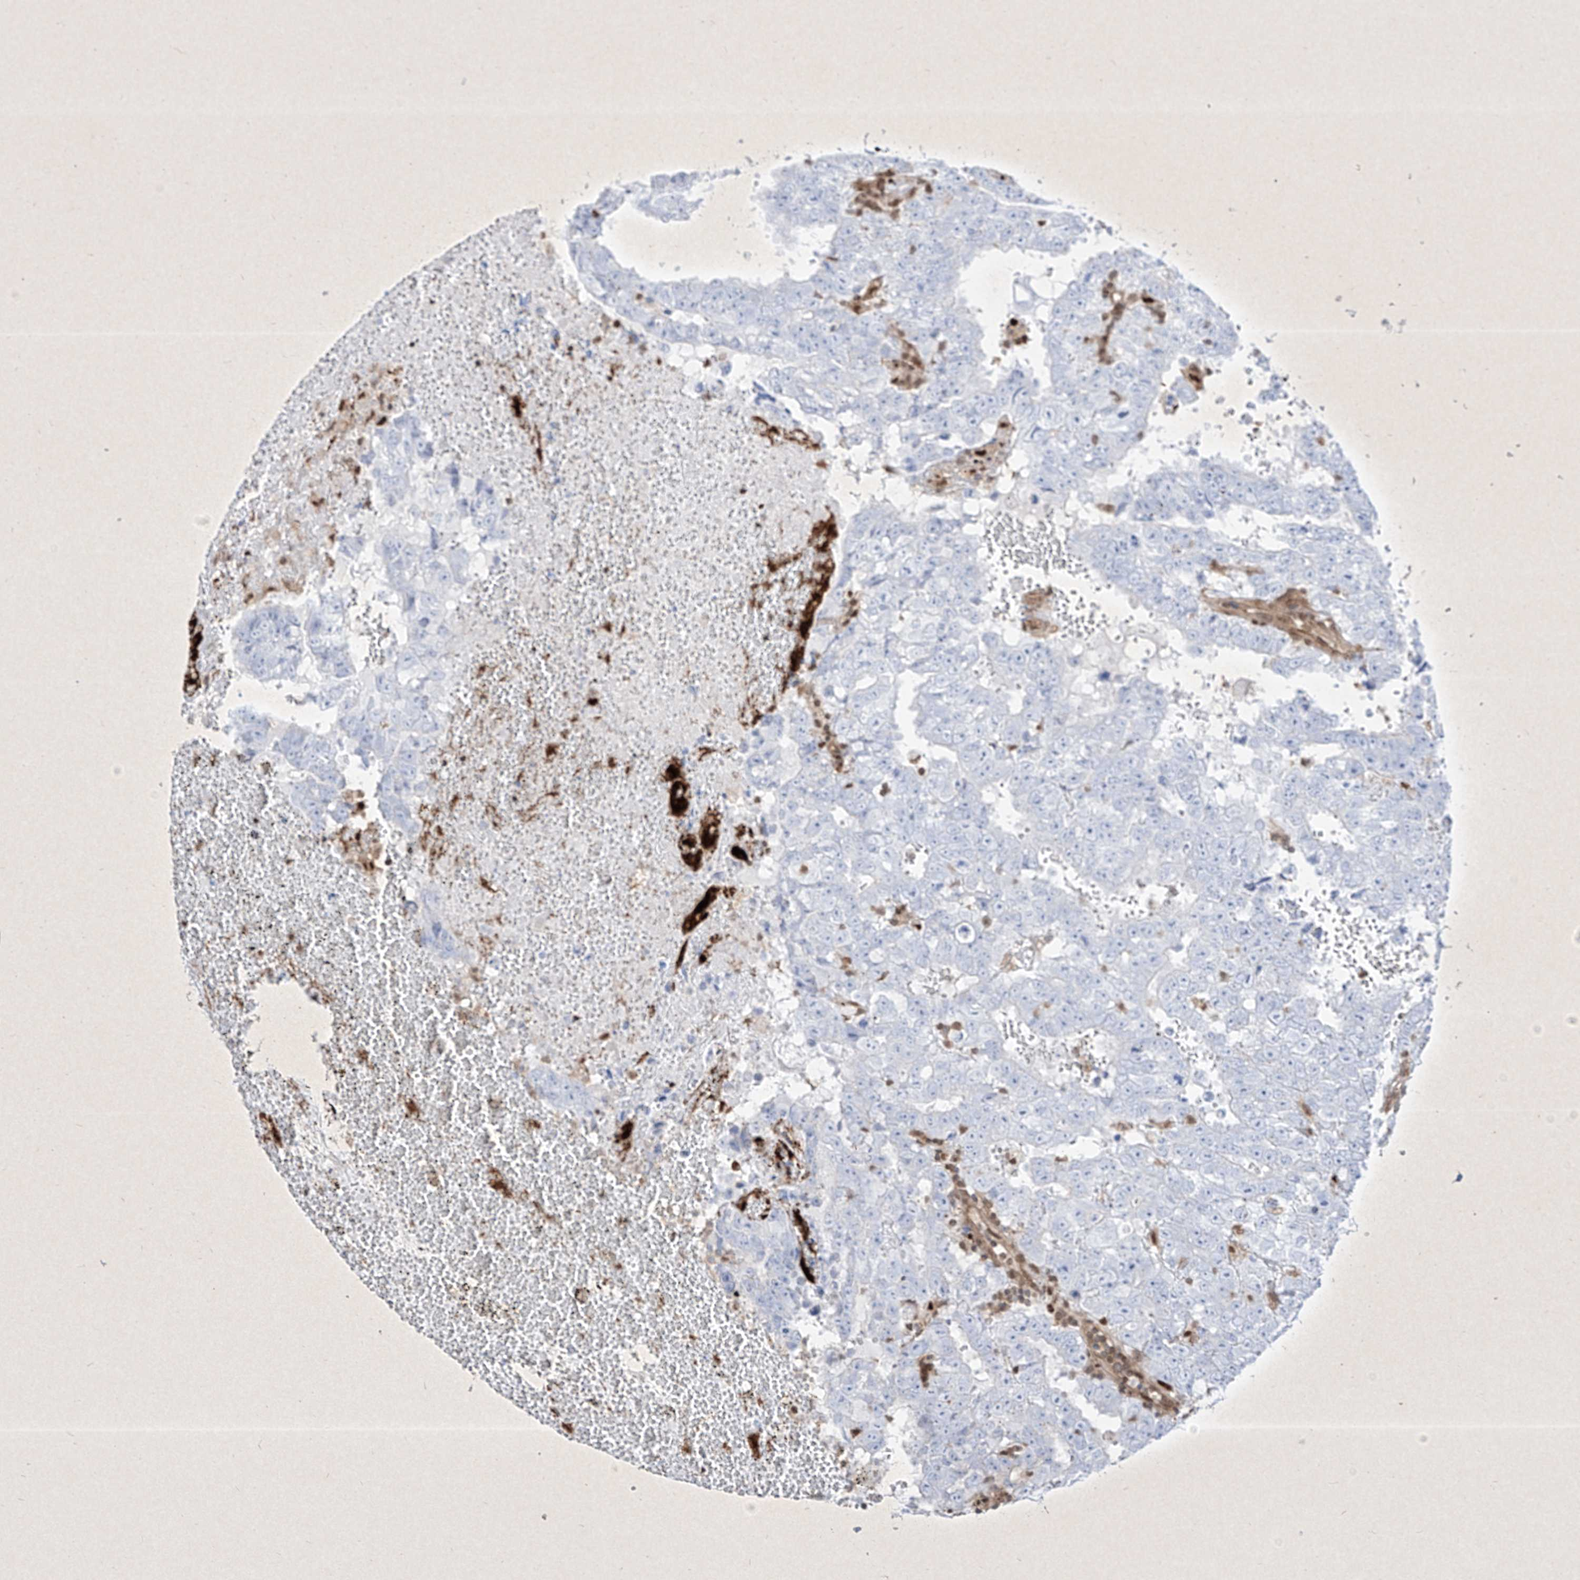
{"staining": {"intensity": "negative", "quantity": "none", "location": "none"}, "tissue": "testis cancer", "cell_type": "Tumor cells", "image_type": "cancer", "snomed": [{"axis": "morphology", "description": "Carcinoma, Embryonal, NOS"}, {"axis": "topography", "description": "Testis"}], "caption": "Human testis cancer stained for a protein using IHC reveals no expression in tumor cells.", "gene": "PSMB10", "patient": {"sex": "male", "age": 25}}